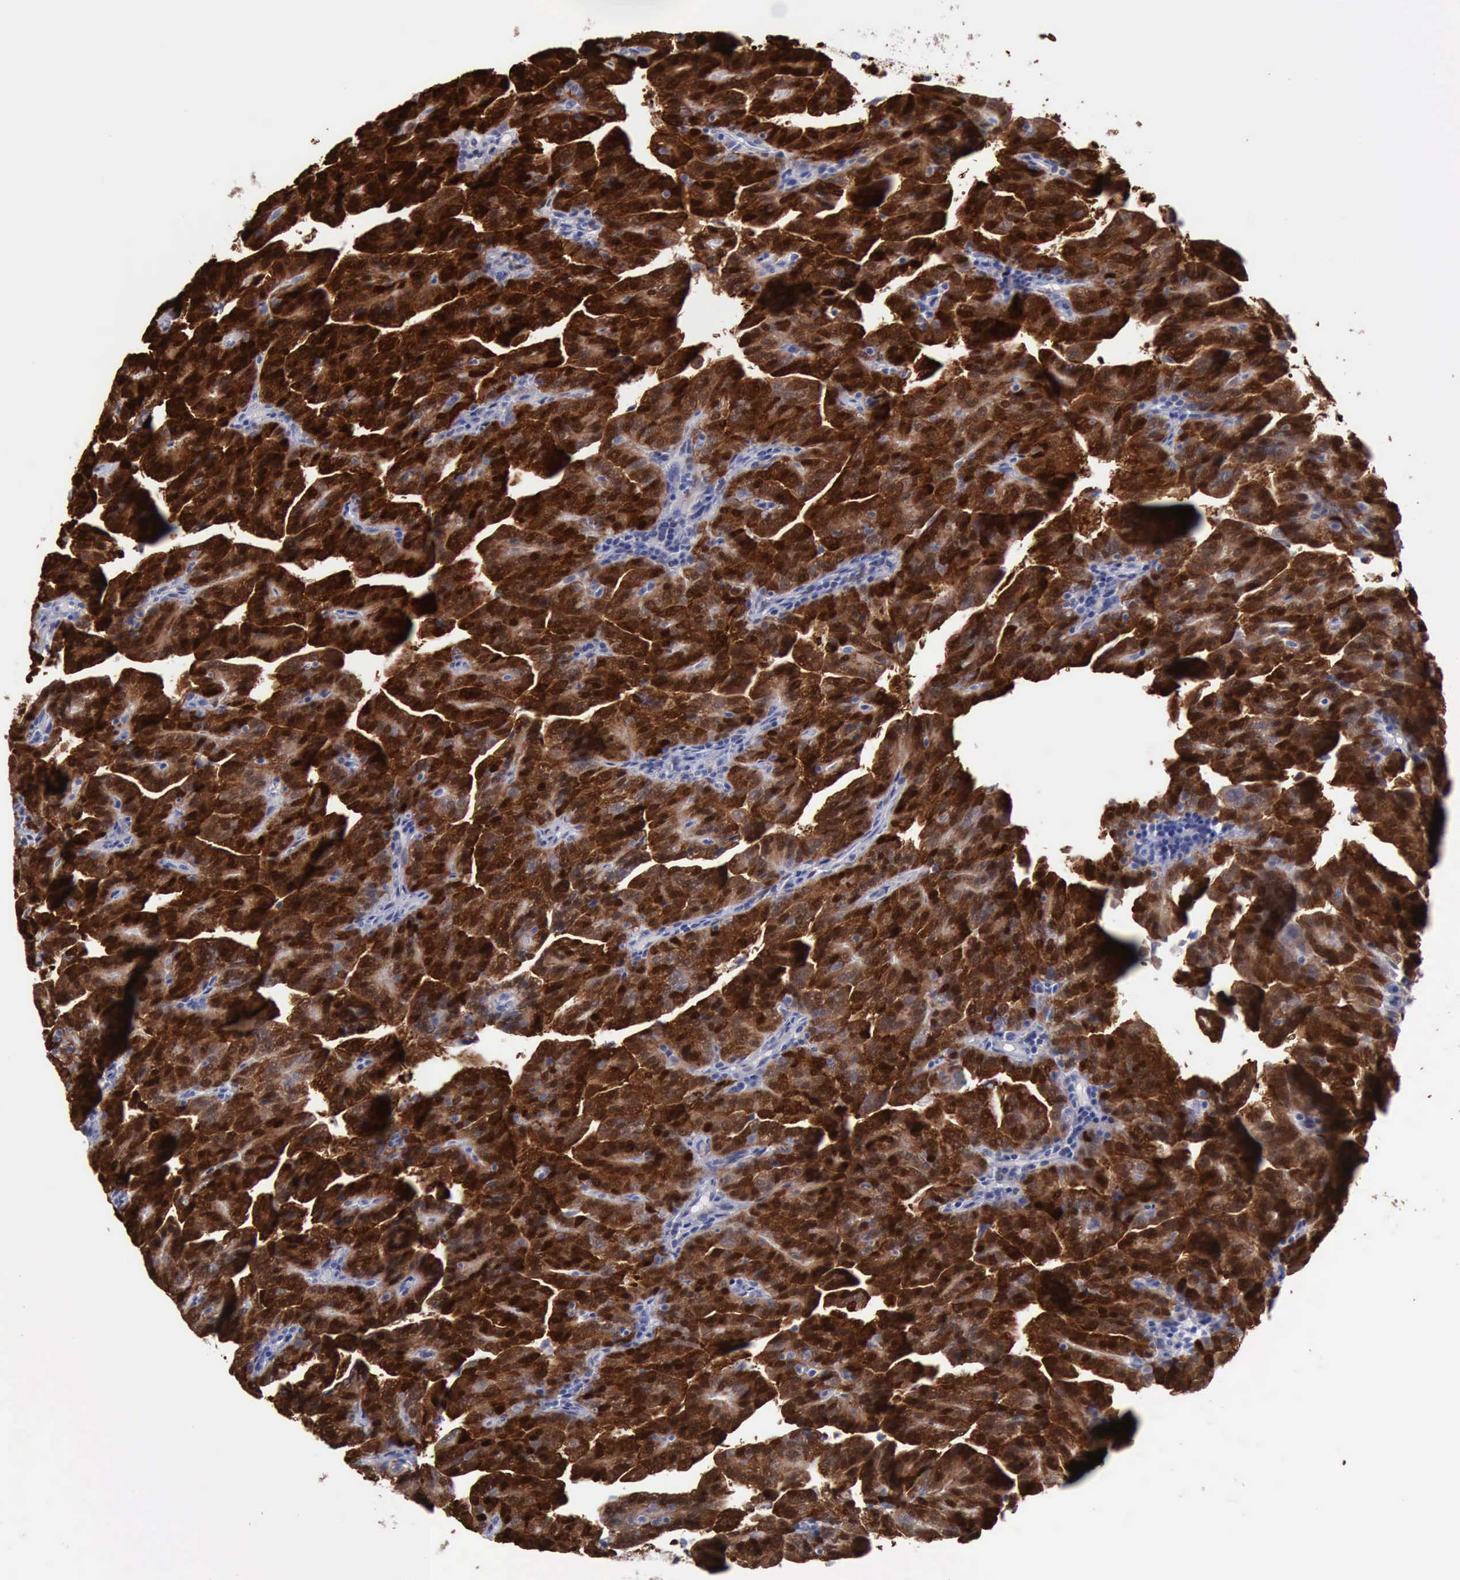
{"staining": {"intensity": "strong", "quantity": ">75%", "location": "cytoplasmic/membranous,nuclear"}, "tissue": "renal cancer", "cell_type": "Tumor cells", "image_type": "cancer", "snomed": [{"axis": "morphology", "description": "Adenocarcinoma, NOS"}, {"axis": "topography", "description": "Kidney"}], "caption": "IHC photomicrograph of neoplastic tissue: human adenocarcinoma (renal) stained using IHC shows high levels of strong protein expression localized specifically in the cytoplasmic/membranous and nuclear of tumor cells, appearing as a cytoplasmic/membranous and nuclear brown color.", "gene": "FHL1", "patient": {"sex": "male", "age": 61}}